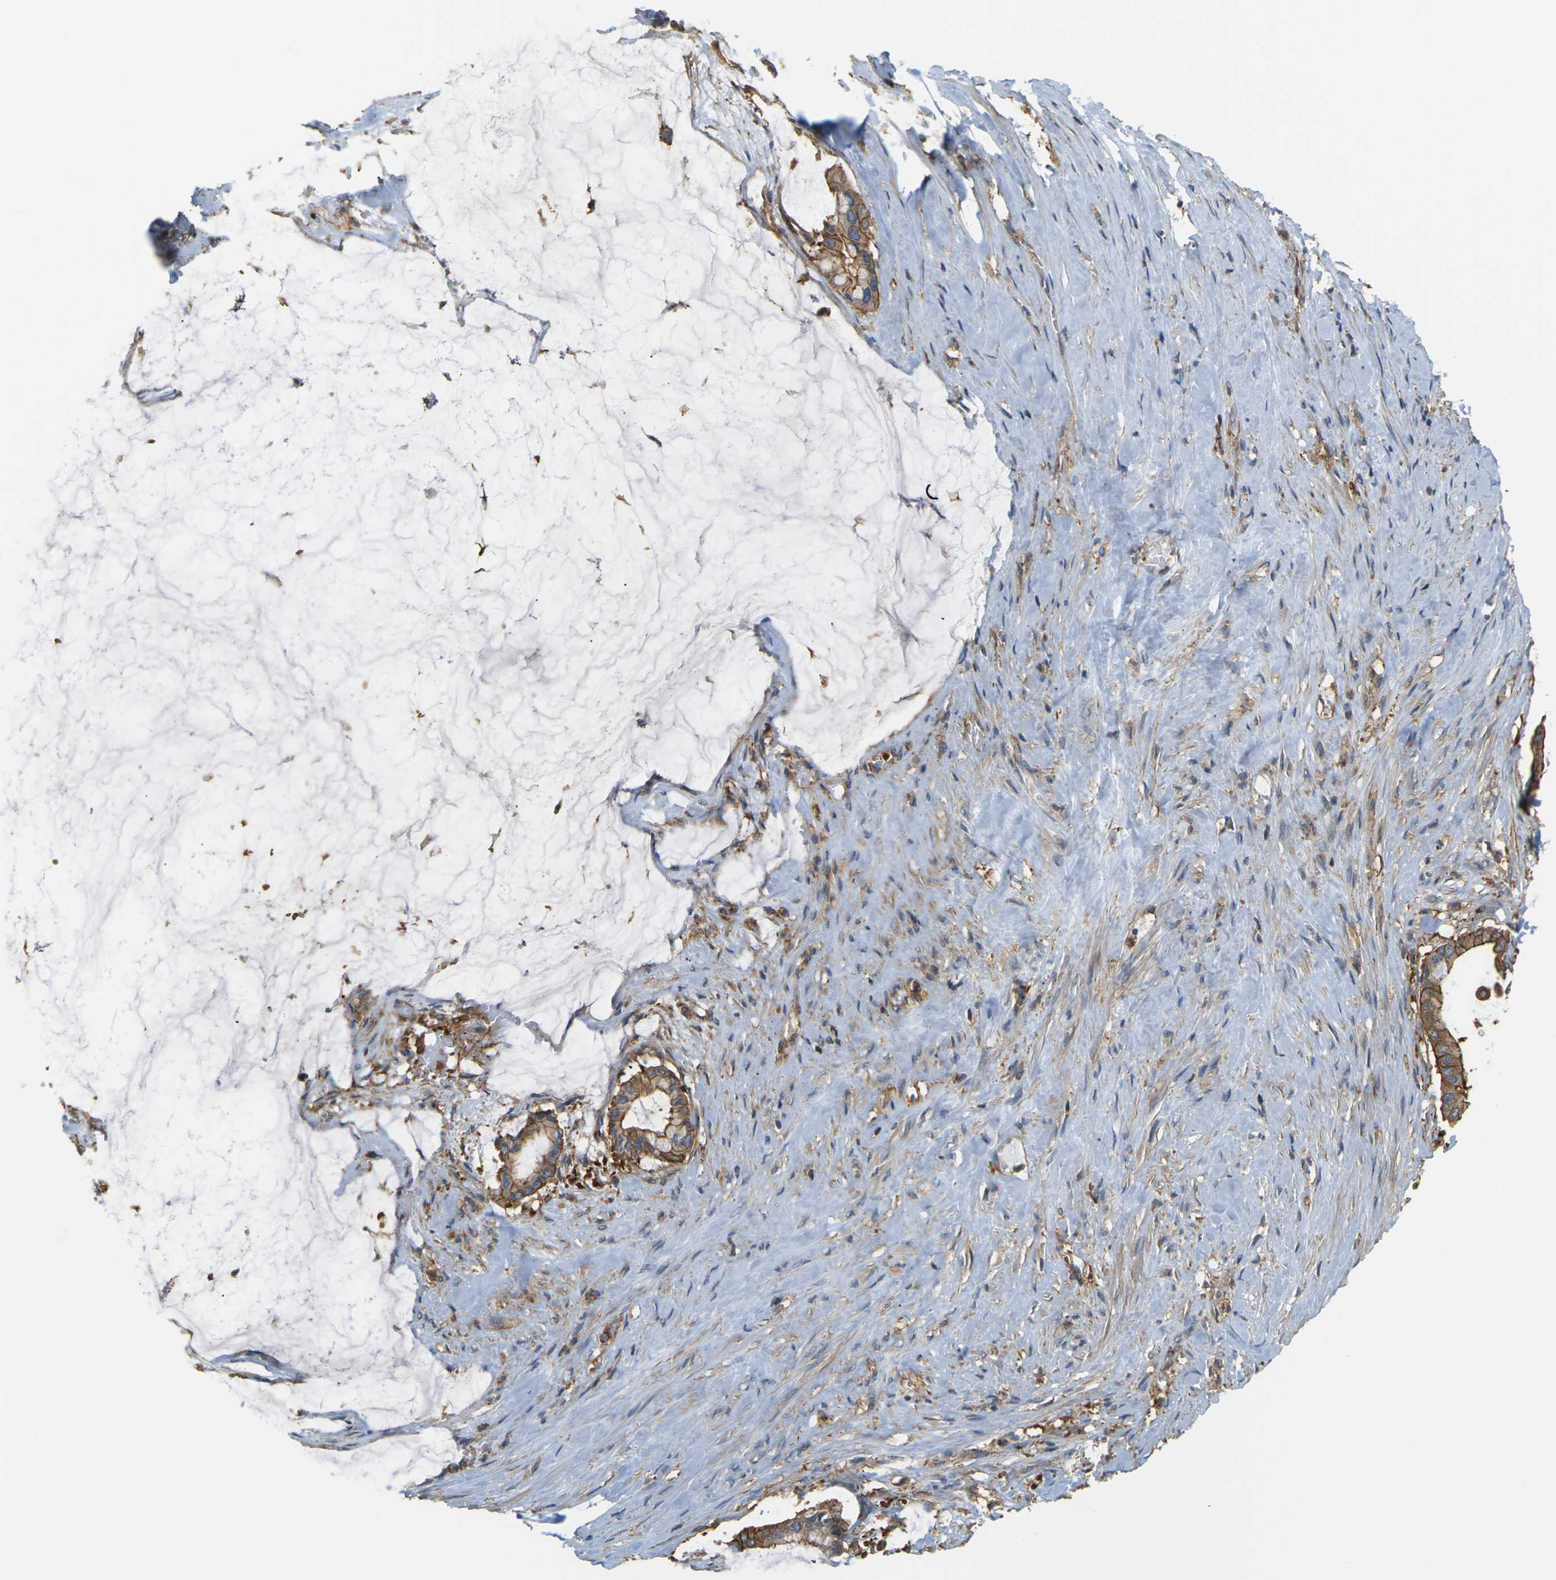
{"staining": {"intensity": "moderate", "quantity": ">75%", "location": "cytoplasmic/membranous"}, "tissue": "pancreatic cancer", "cell_type": "Tumor cells", "image_type": "cancer", "snomed": [{"axis": "morphology", "description": "Adenocarcinoma, NOS"}, {"axis": "topography", "description": "Pancreas"}], "caption": "A histopathology image of adenocarcinoma (pancreatic) stained for a protein displays moderate cytoplasmic/membranous brown staining in tumor cells.", "gene": "IQGAP1", "patient": {"sex": "male", "age": 41}}